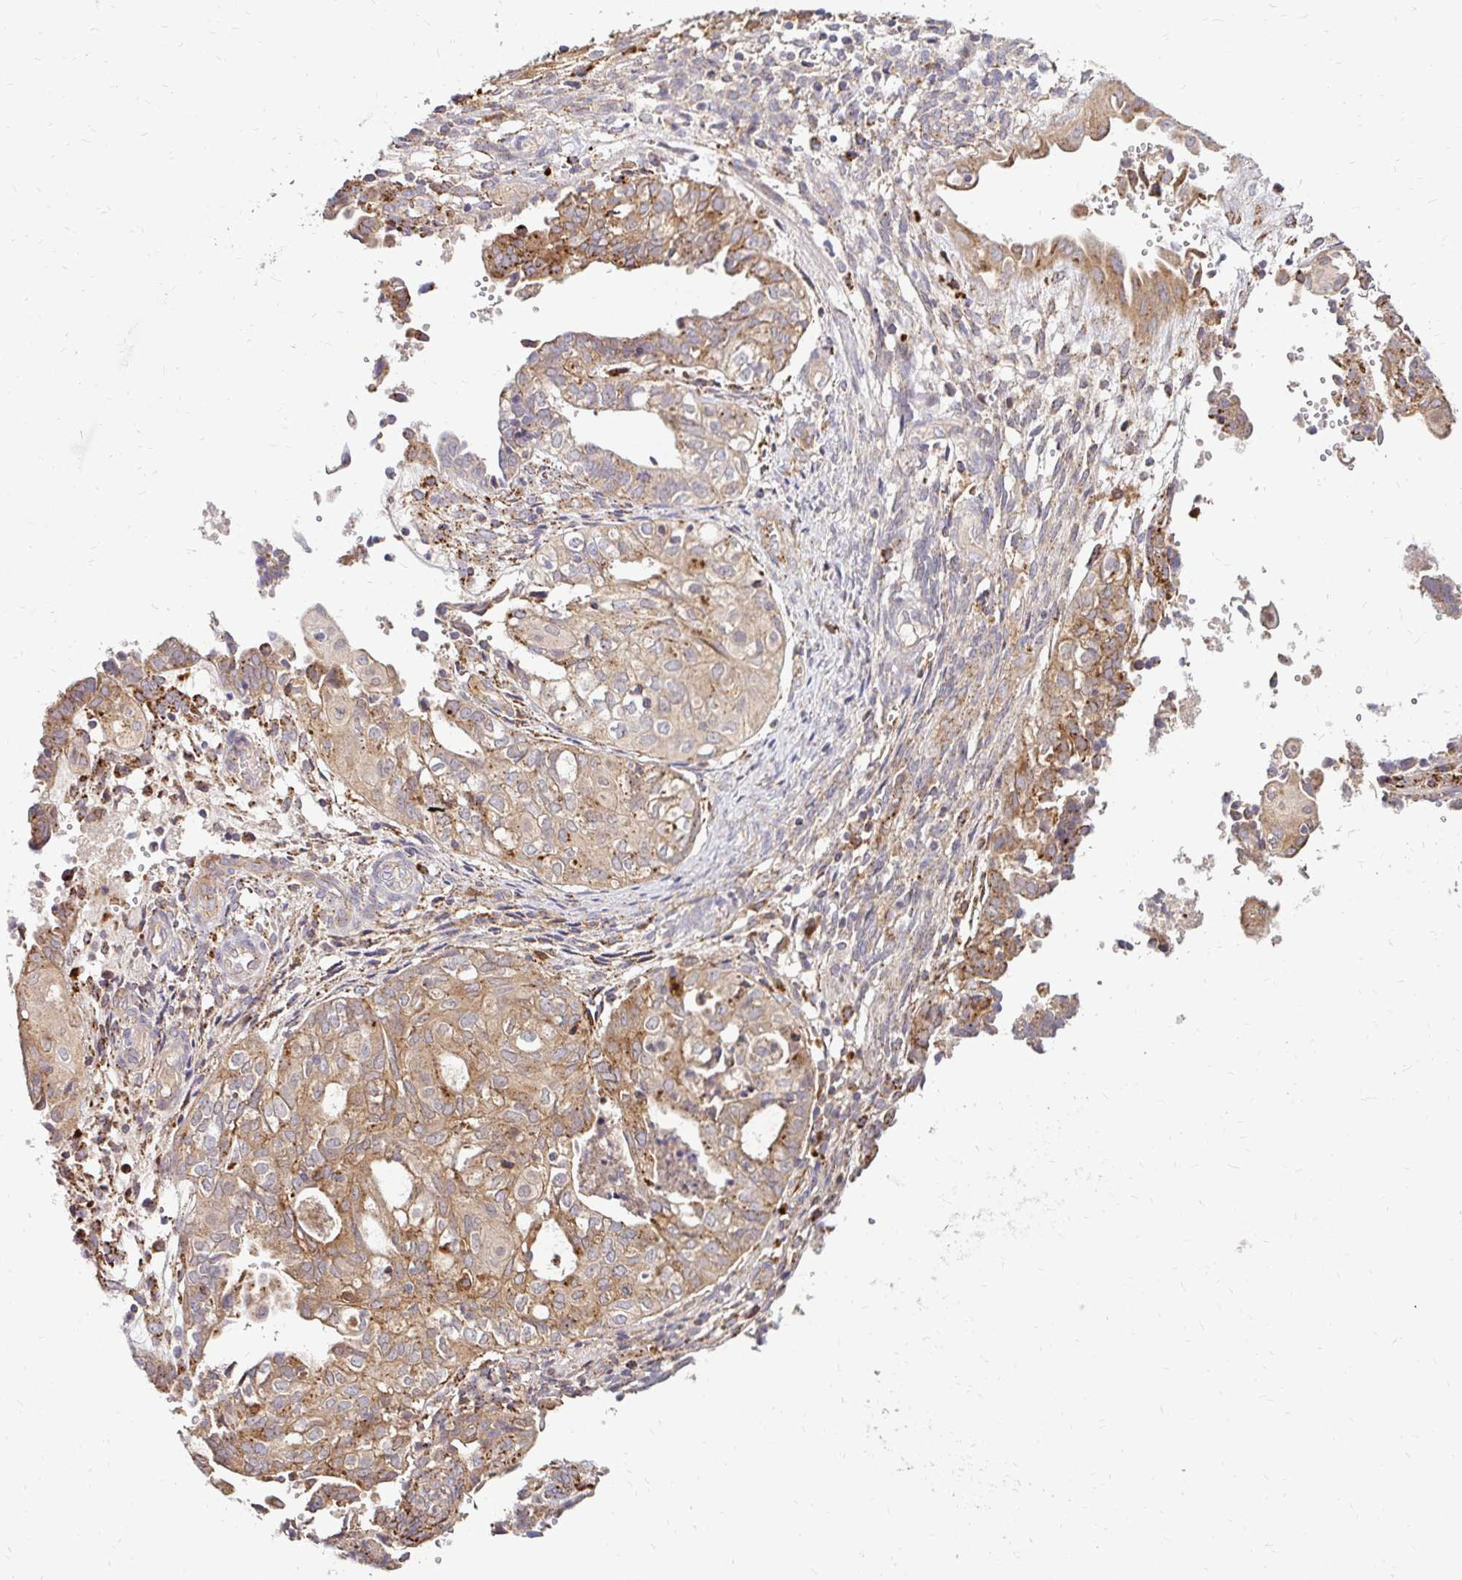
{"staining": {"intensity": "moderate", "quantity": ">75%", "location": "cytoplasmic/membranous"}, "tissue": "ovarian cancer", "cell_type": "Tumor cells", "image_type": "cancer", "snomed": [{"axis": "morphology", "description": "Carcinoma, endometroid"}, {"axis": "topography", "description": "Ovary"}], "caption": "Human ovarian endometroid carcinoma stained with a brown dye shows moderate cytoplasmic/membranous positive expression in approximately >75% of tumor cells.", "gene": "IDUA", "patient": {"sex": "female", "age": 64}}